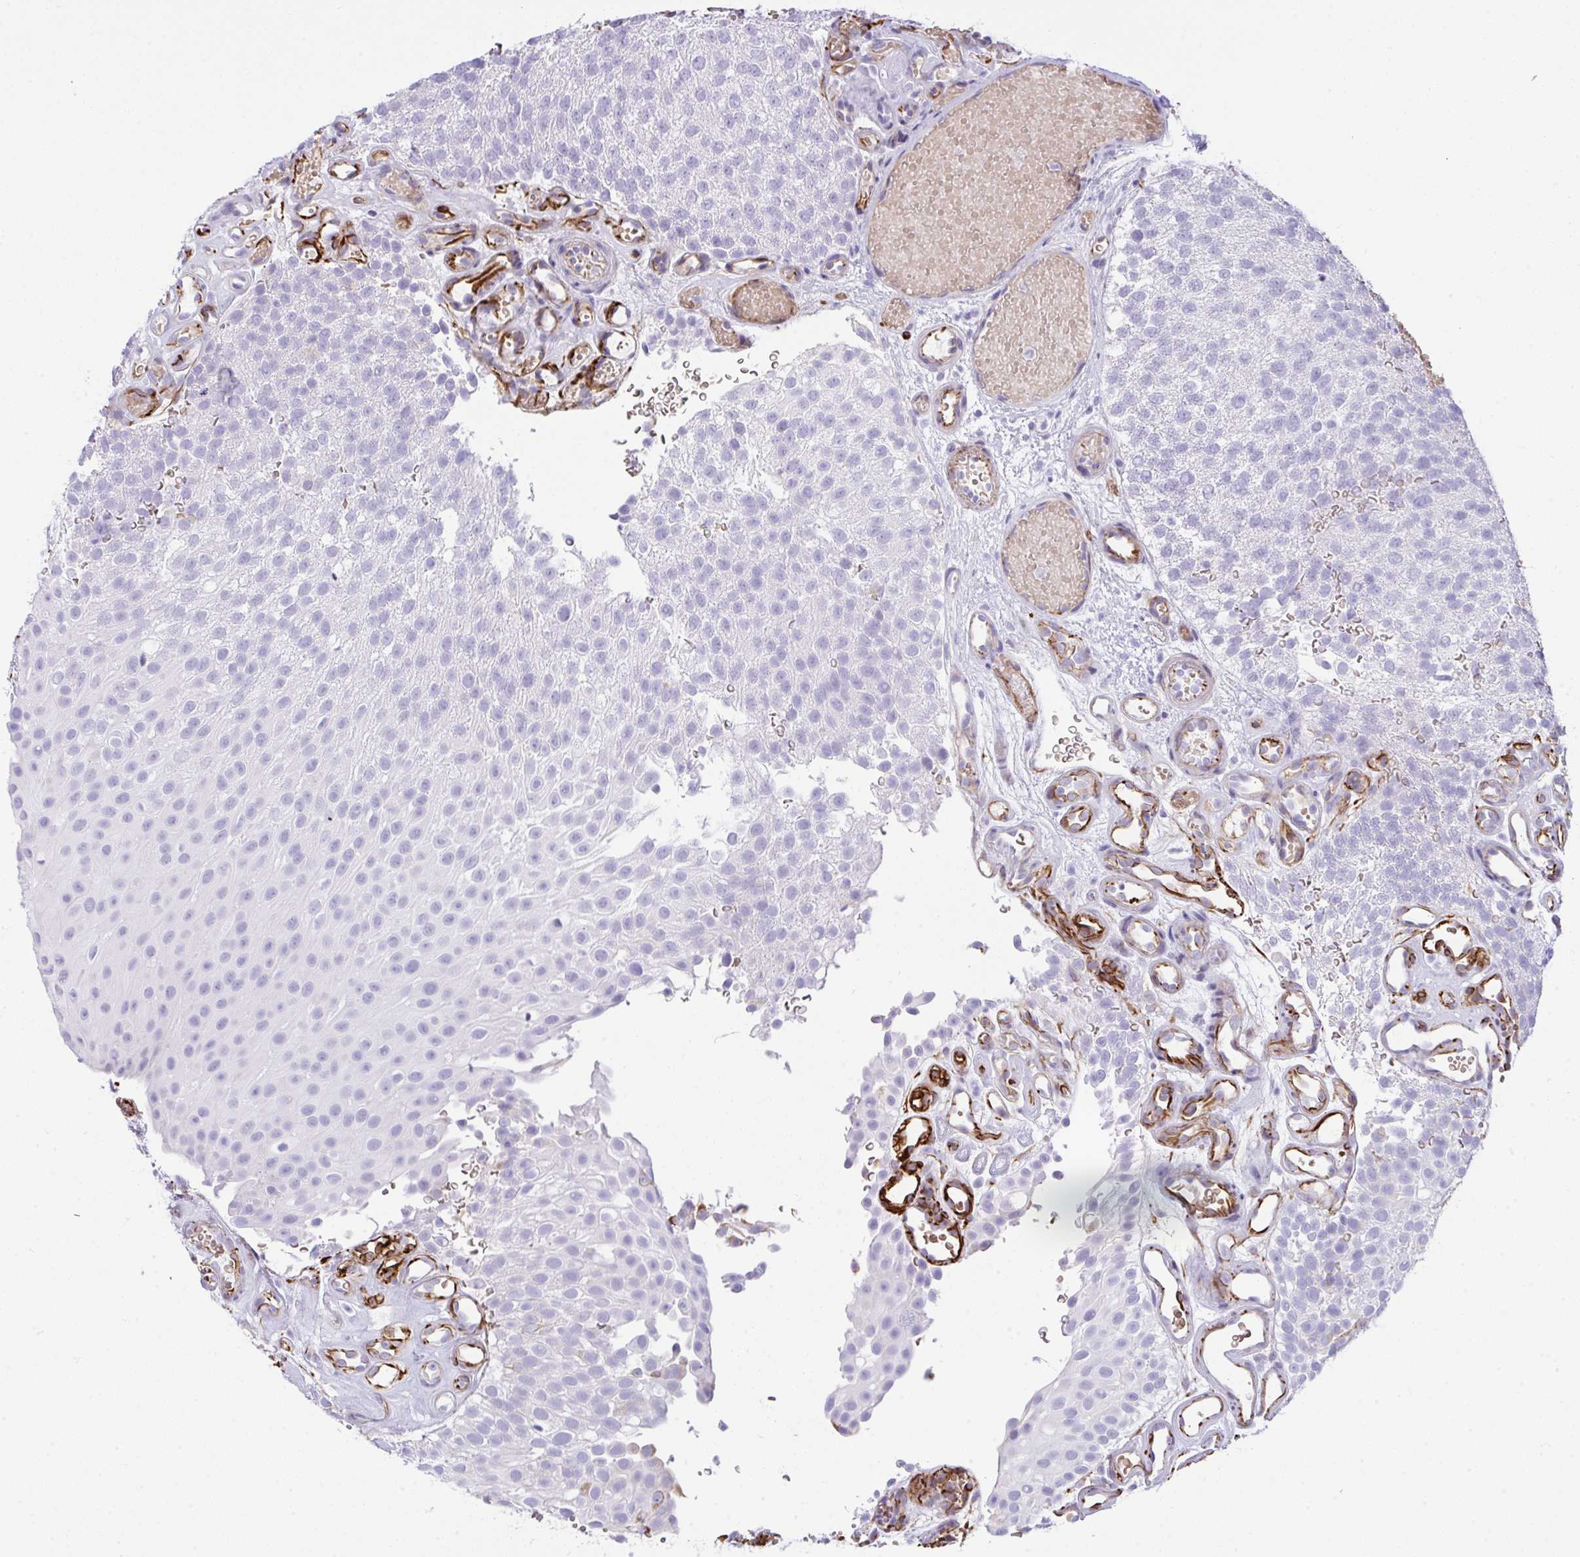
{"staining": {"intensity": "negative", "quantity": "none", "location": "none"}, "tissue": "urothelial cancer", "cell_type": "Tumor cells", "image_type": "cancer", "snomed": [{"axis": "morphology", "description": "Urothelial carcinoma, Low grade"}, {"axis": "topography", "description": "Urinary bladder"}], "caption": "Immunohistochemistry image of human urothelial carcinoma (low-grade) stained for a protein (brown), which demonstrates no expression in tumor cells.", "gene": "SLC35B1", "patient": {"sex": "male", "age": 78}}